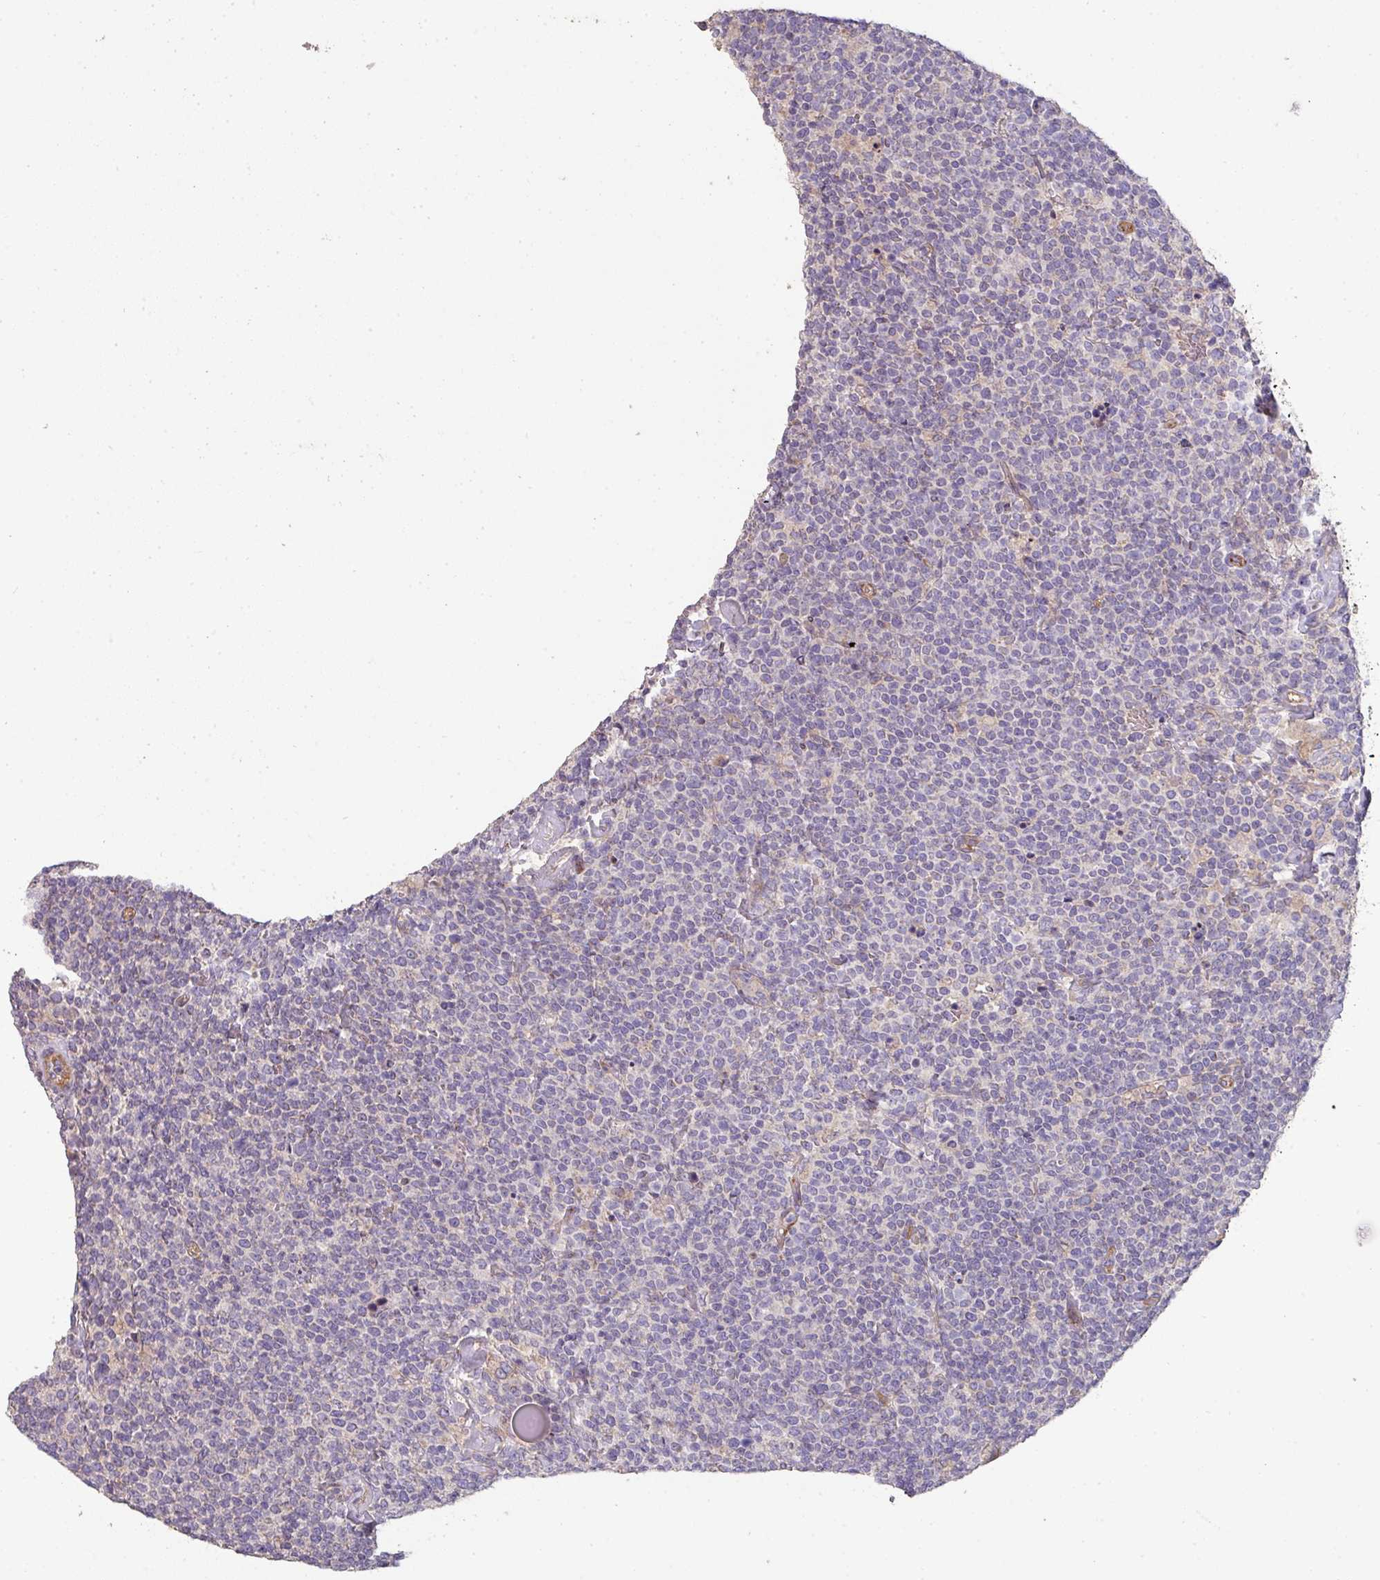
{"staining": {"intensity": "negative", "quantity": "none", "location": "none"}, "tissue": "lymphoma", "cell_type": "Tumor cells", "image_type": "cancer", "snomed": [{"axis": "morphology", "description": "Malignant lymphoma, non-Hodgkin's type, High grade"}, {"axis": "topography", "description": "Lymph node"}], "caption": "Immunohistochemical staining of human malignant lymphoma, non-Hodgkin's type (high-grade) shows no significant staining in tumor cells. (DAB immunohistochemistry (IHC) with hematoxylin counter stain).", "gene": "PCDH1", "patient": {"sex": "male", "age": 61}}